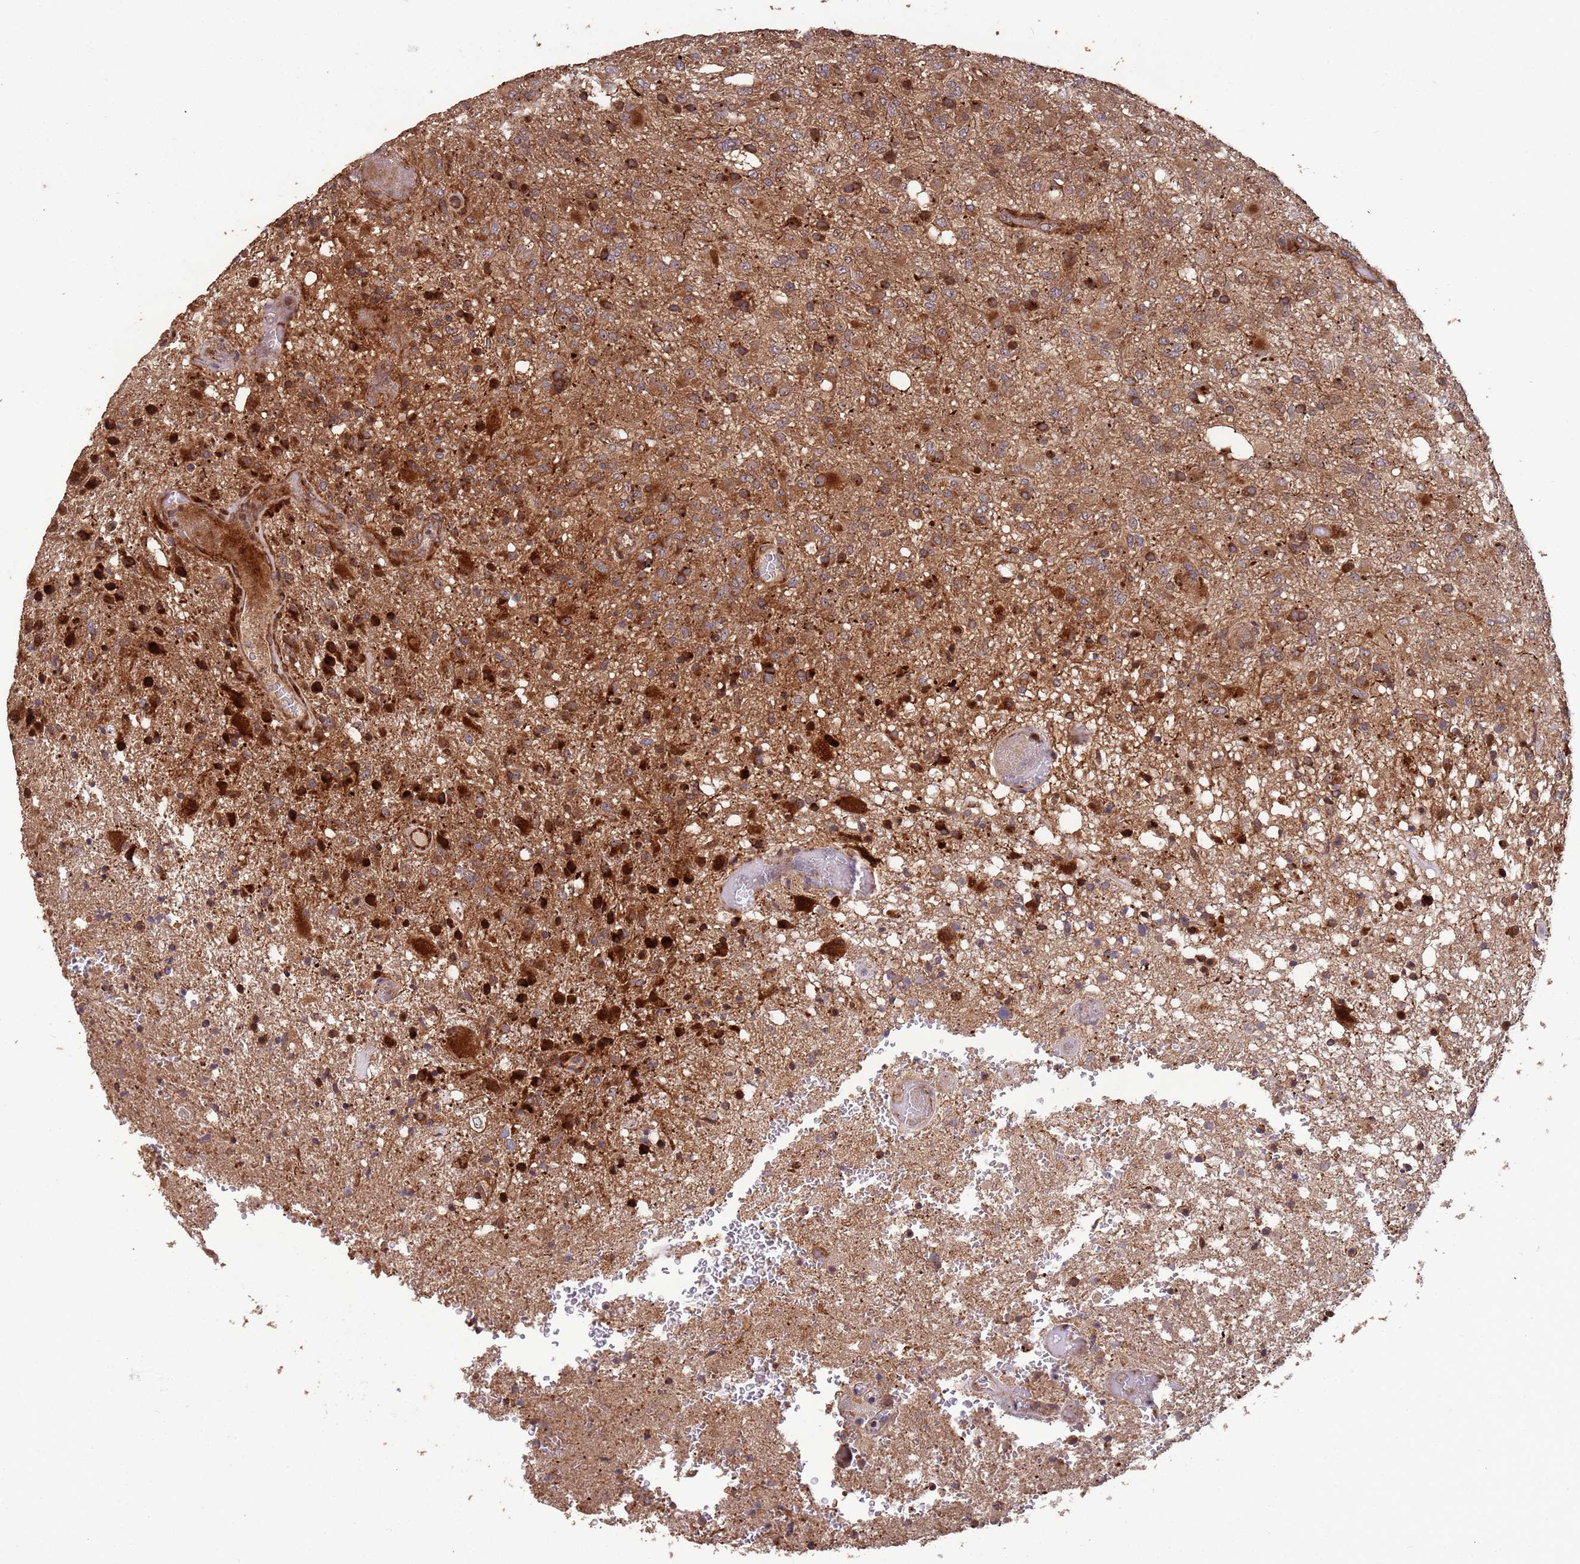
{"staining": {"intensity": "strong", "quantity": "25%-75%", "location": "cytoplasmic/membranous"}, "tissue": "glioma", "cell_type": "Tumor cells", "image_type": "cancer", "snomed": [{"axis": "morphology", "description": "Glioma, malignant, High grade"}, {"axis": "topography", "description": "Brain"}], "caption": "Glioma was stained to show a protein in brown. There is high levels of strong cytoplasmic/membranous staining in about 25%-75% of tumor cells.", "gene": "ZNF428", "patient": {"sex": "female", "age": 74}}